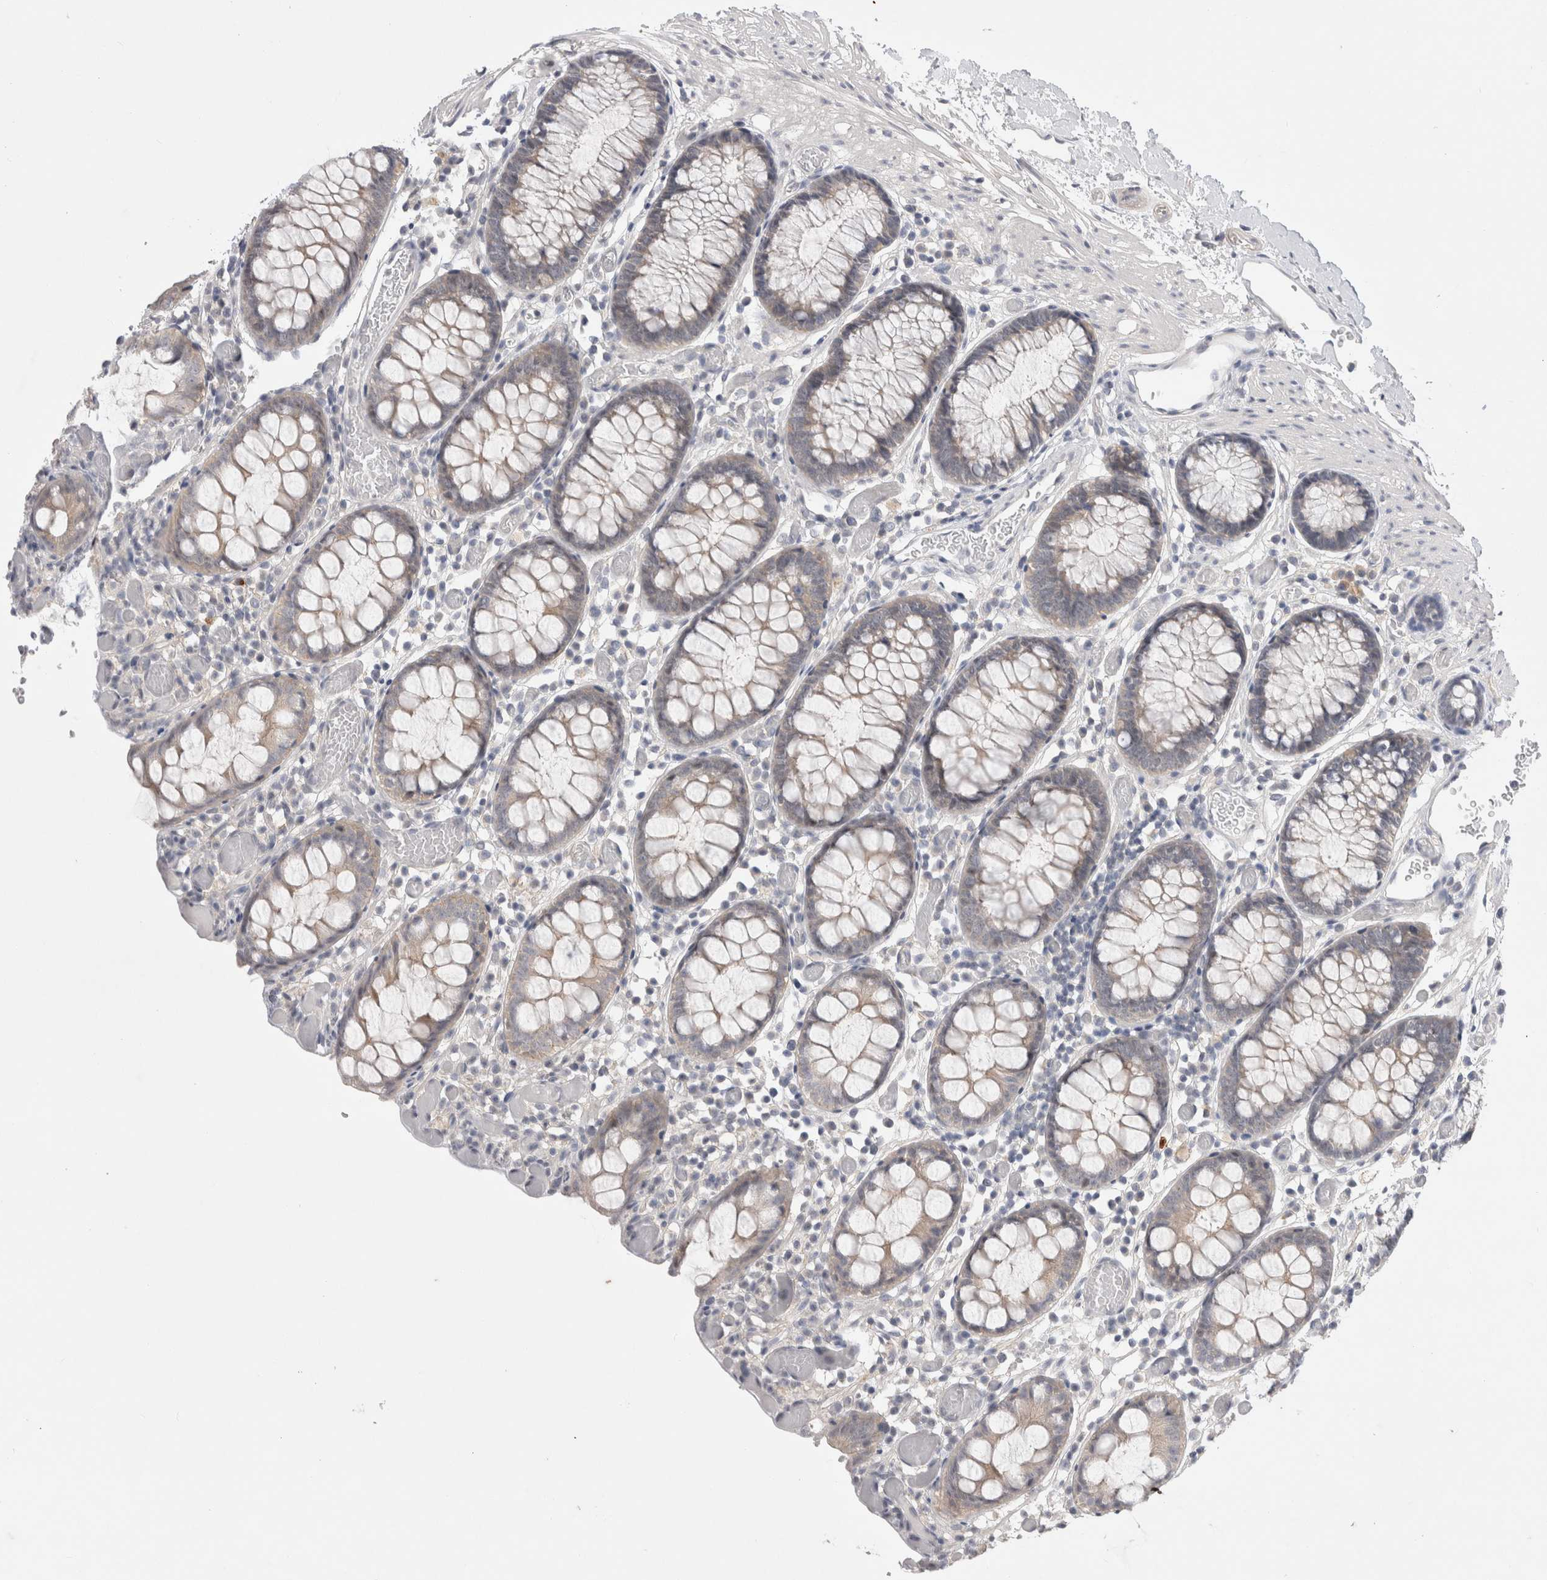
{"staining": {"intensity": "negative", "quantity": "none", "location": "none"}, "tissue": "colon", "cell_type": "Endothelial cells", "image_type": "normal", "snomed": [{"axis": "morphology", "description": "Normal tissue, NOS"}, {"axis": "topography", "description": "Colon"}], "caption": "Immunohistochemical staining of benign human colon exhibits no significant expression in endothelial cells.", "gene": "CERS3", "patient": {"sex": "male", "age": 14}}